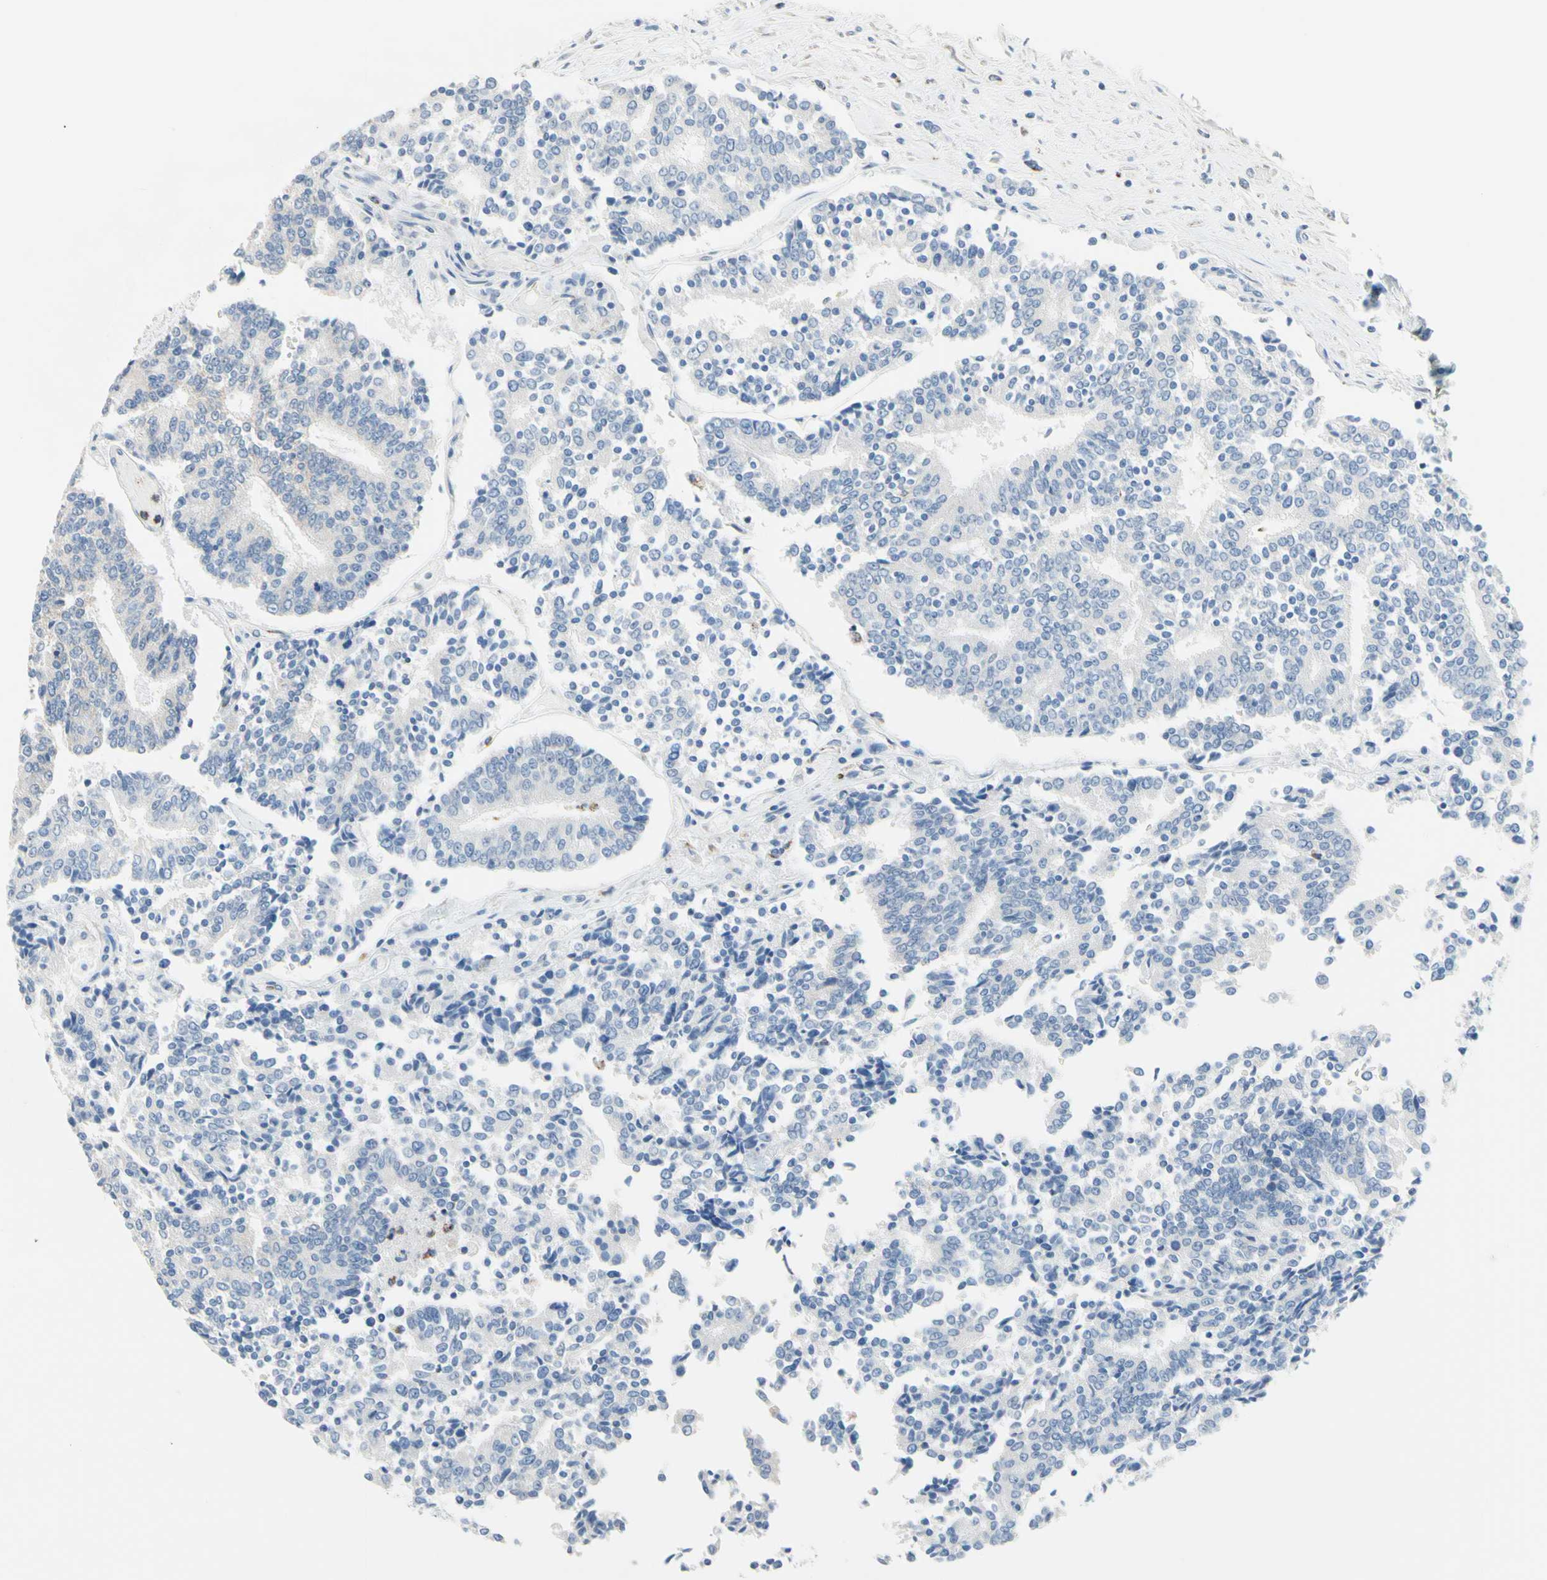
{"staining": {"intensity": "negative", "quantity": "none", "location": "none"}, "tissue": "prostate cancer", "cell_type": "Tumor cells", "image_type": "cancer", "snomed": [{"axis": "morphology", "description": "Normal tissue, NOS"}, {"axis": "morphology", "description": "Adenocarcinoma, High grade"}, {"axis": "topography", "description": "Prostate"}, {"axis": "topography", "description": "Seminal veicle"}], "caption": "Immunohistochemistry (IHC) image of human prostate adenocarcinoma (high-grade) stained for a protein (brown), which shows no staining in tumor cells.", "gene": "CYSLTR1", "patient": {"sex": "male", "age": 55}}